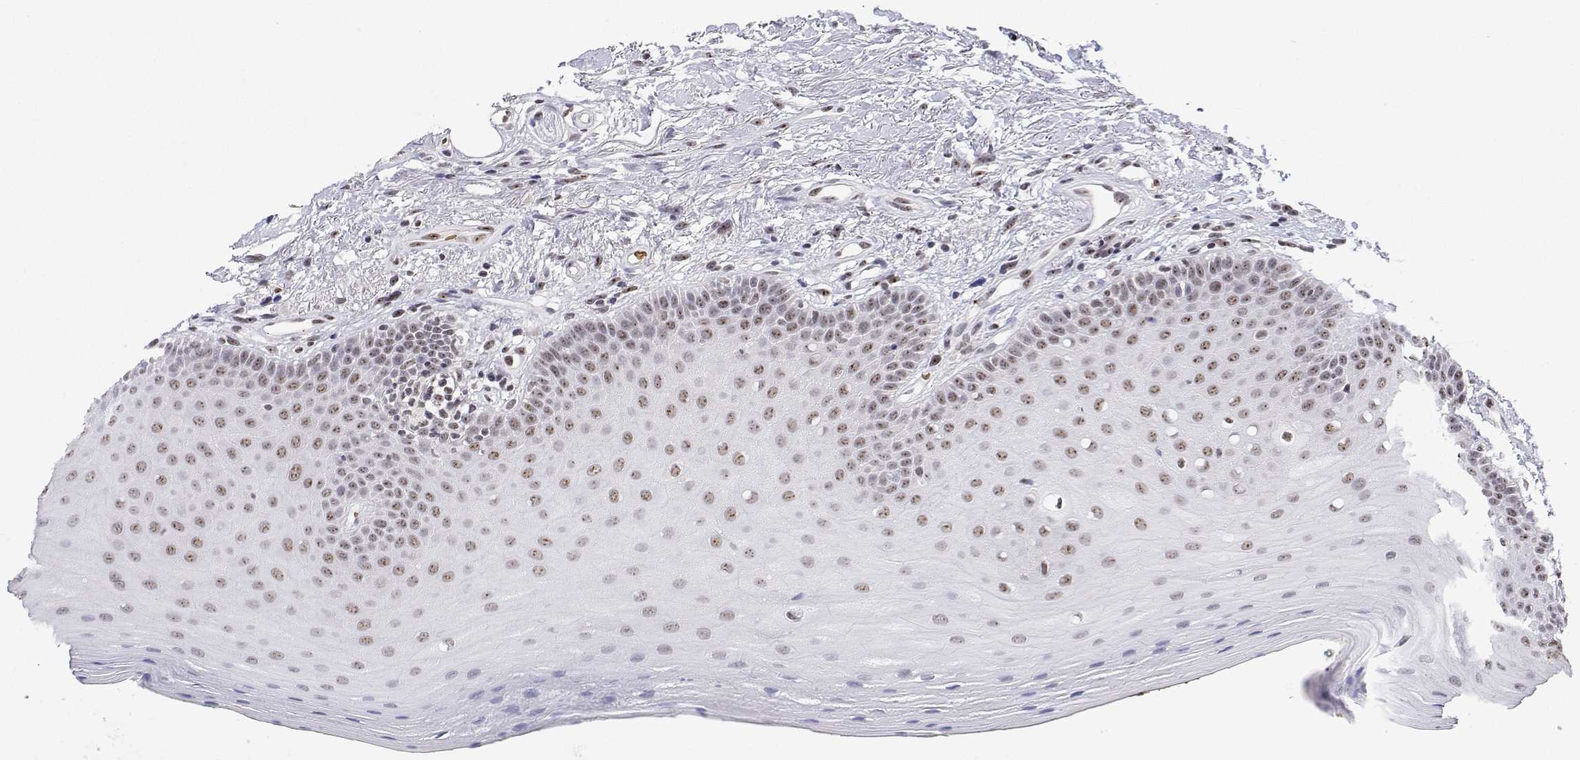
{"staining": {"intensity": "moderate", "quantity": "25%-75%", "location": "nuclear"}, "tissue": "oral mucosa", "cell_type": "Squamous epithelial cells", "image_type": "normal", "snomed": [{"axis": "morphology", "description": "Normal tissue, NOS"}, {"axis": "morphology", "description": "Normal morphology"}, {"axis": "topography", "description": "Oral tissue"}], "caption": "Protein staining of normal oral mucosa demonstrates moderate nuclear expression in about 25%-75% of squamous epithelial cells.", "gene": "ADAR", "patient": {"sex": "female", "age": 76}}